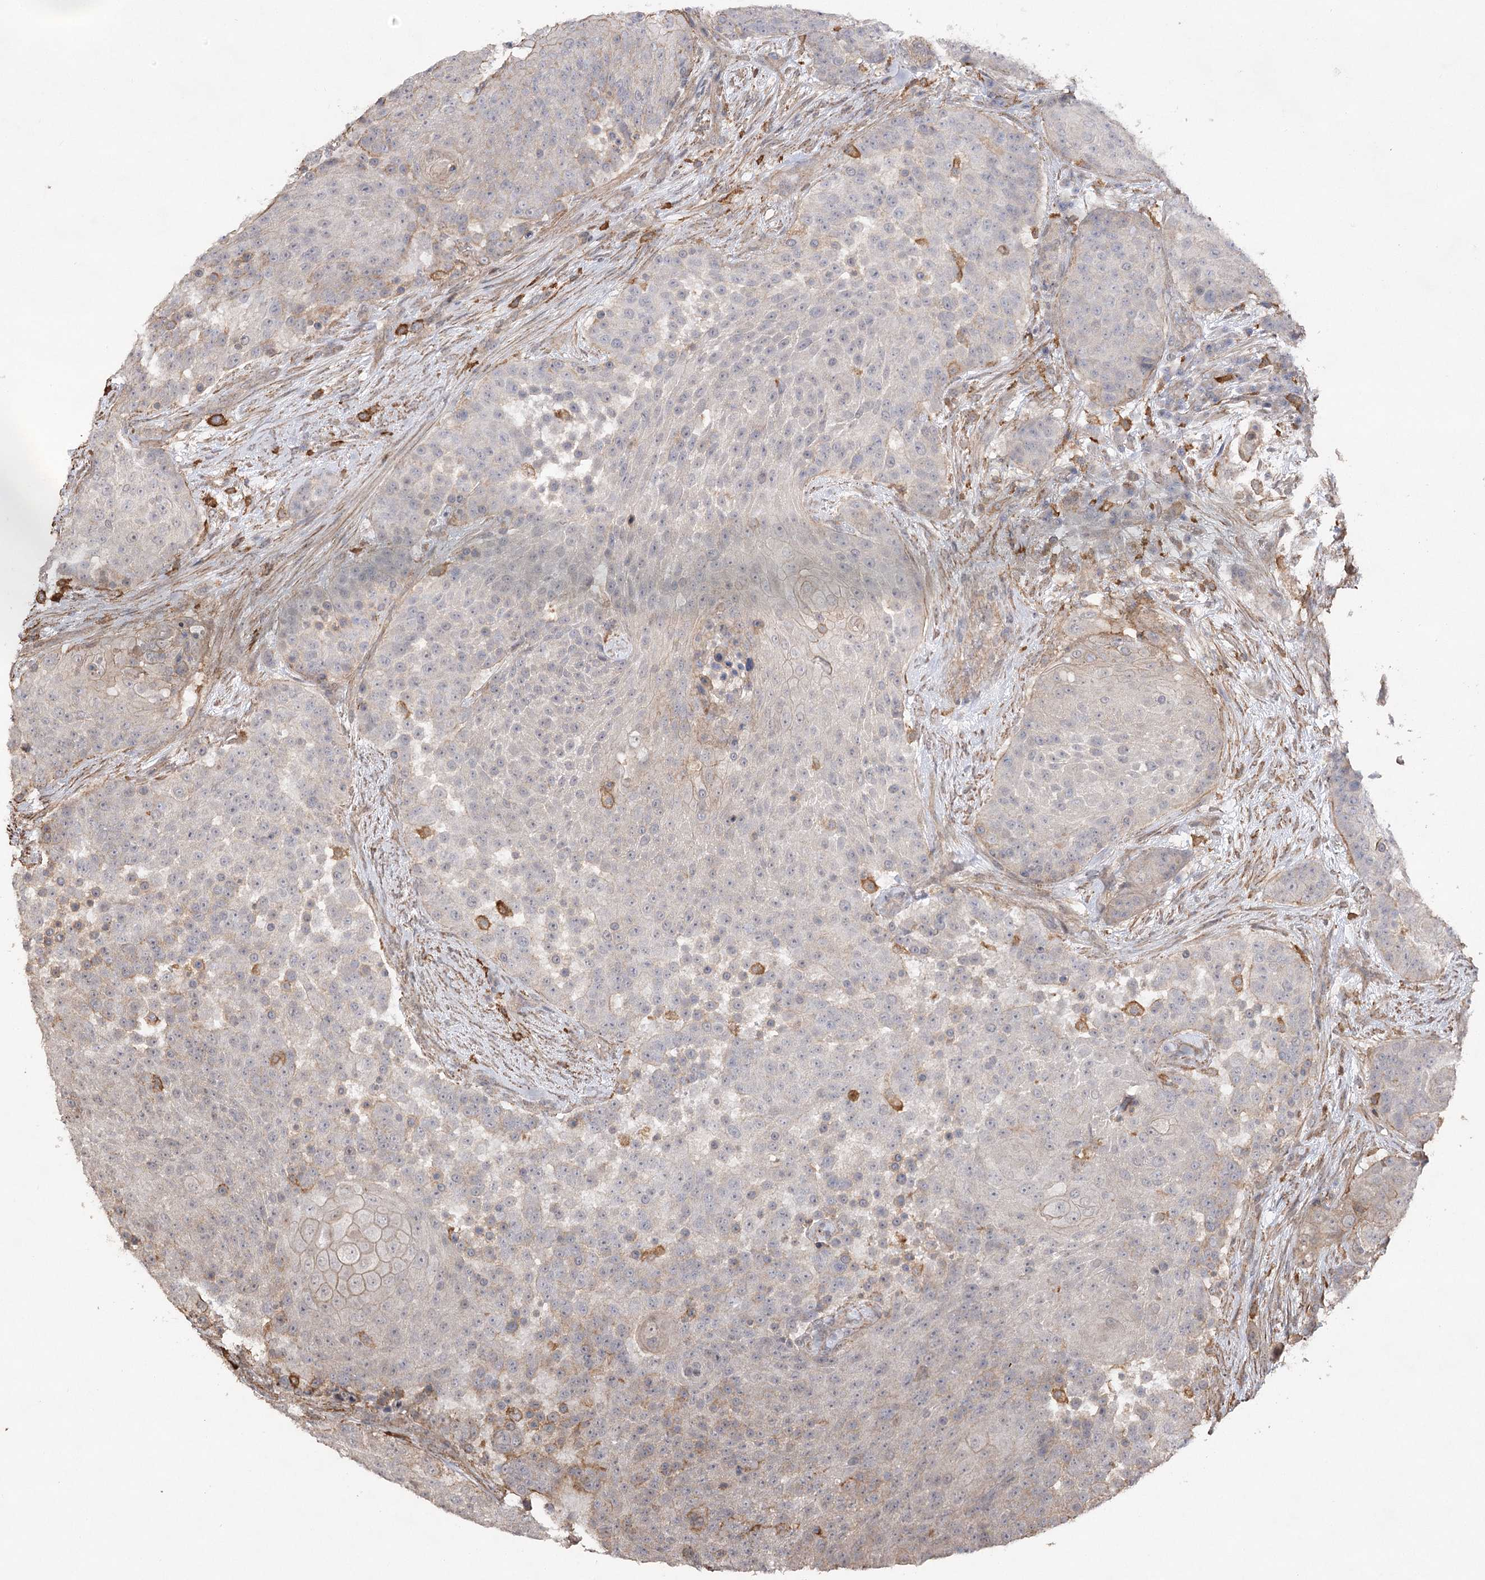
{"staining": {"intensity": "weak", "quantity": "<25%", "location": "cytoplasmic/membranous"}, "tissue": "urothelial cancer", "cell_type": "Tumor cells", "image_type": "cancer", "snomed": [{"axis": "morphology", "description": "Urothelial carcinoma, High grade"}, {"axis": "topography", "description": "Urinary bladder"}], "caption": "This image is of urothelial cancer stained with immunohistochemistry to label a protein in brown with the nuclei are counter-stained blue. There is no expression in tumor cells. Nuclei are stained in blue.", "gene": "OBSL1", "patient": {"sex": "female", "age": 63}}